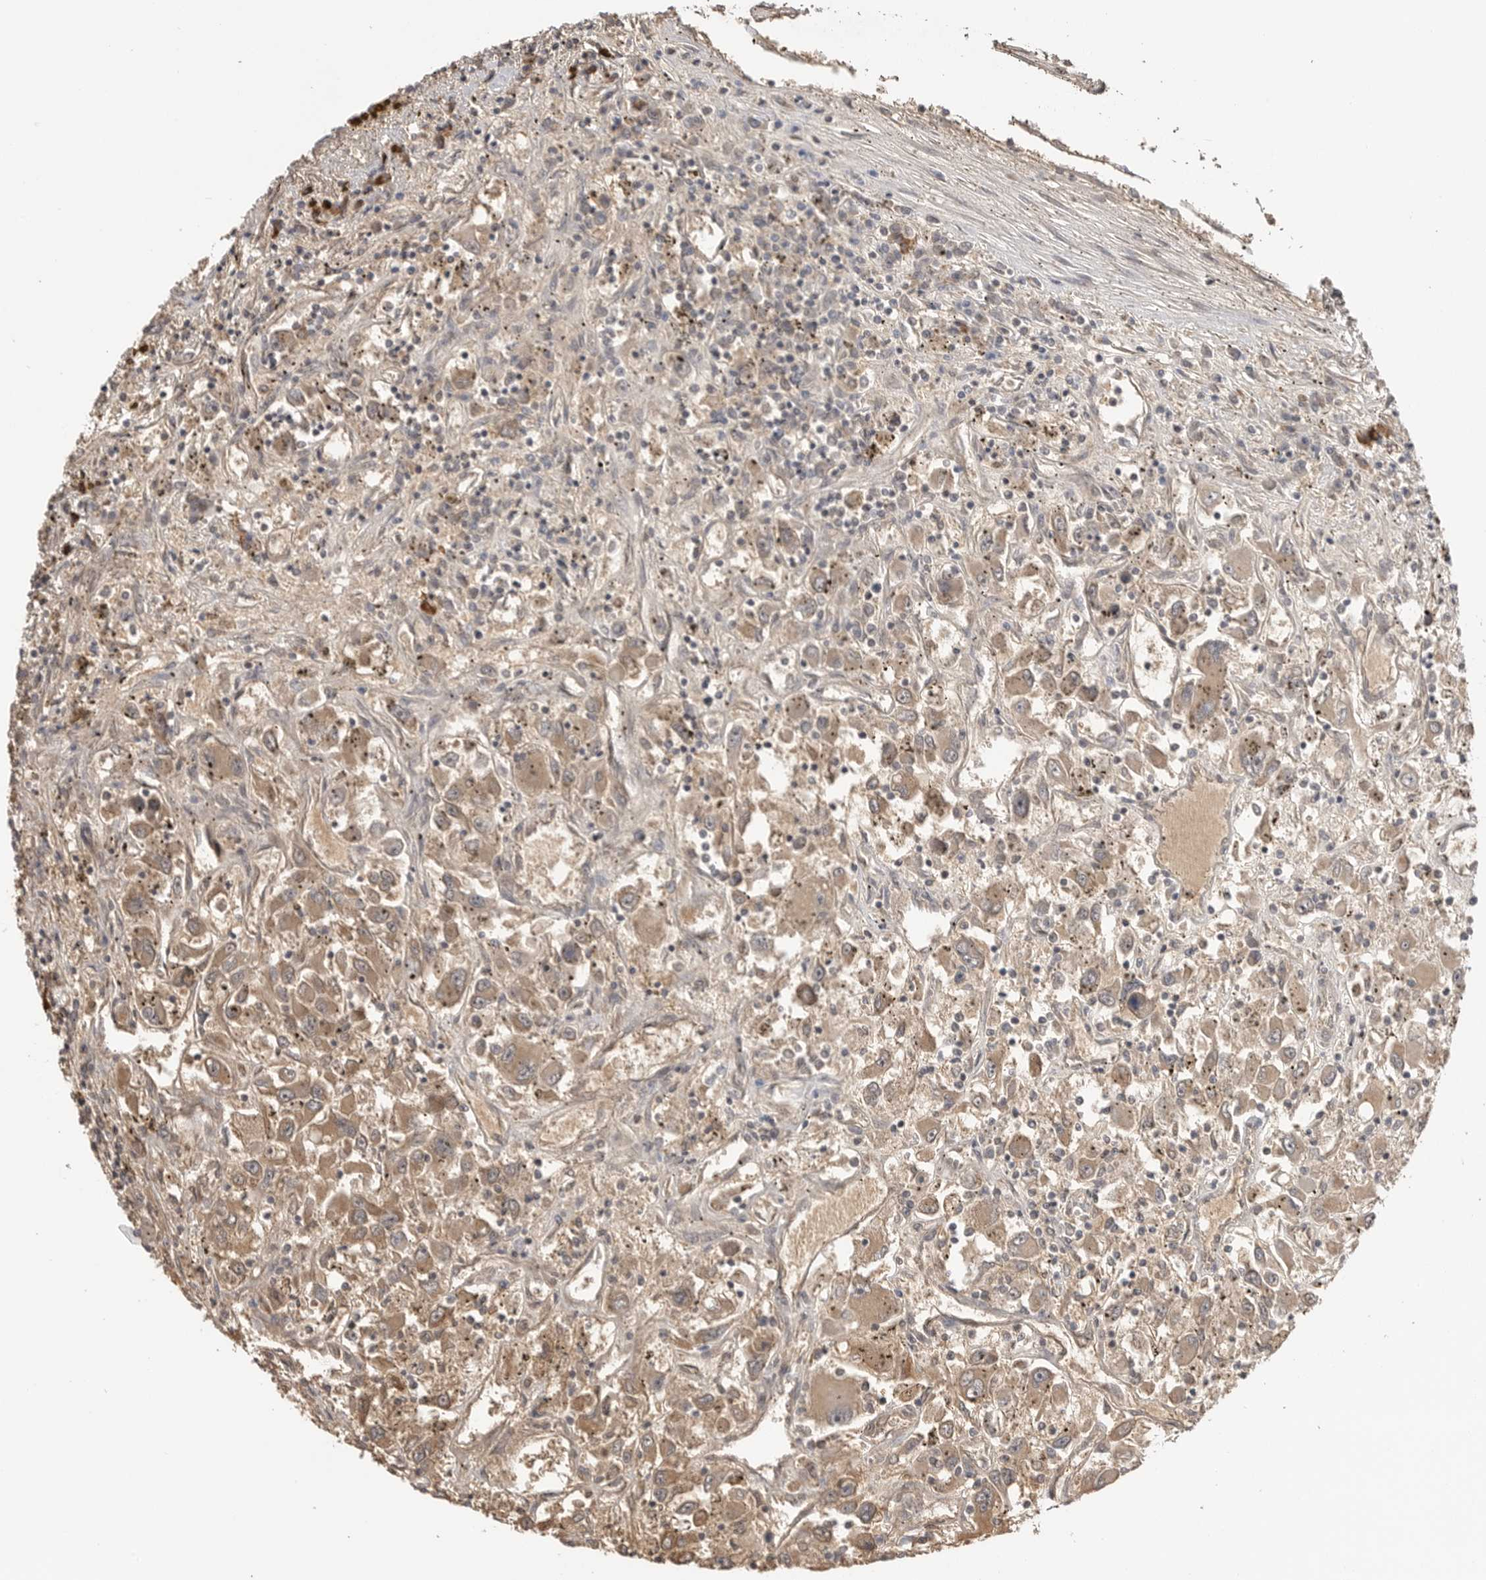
{"staining": {"intensity": "moderate", "quantity": ">75%", "location": "cytoplasmic/membranous"}, "tissue": "renal cancer", "cell_type": "Tumor cells", "image_type": "cancer", "snomed": [{"axis": "morphology", "description": "Adenocarcinoma, NOS"}, {"axis": "topography", "description": "Kidney"}], "caption": "Human renal cancer stained with a protein marker reveals moderate staining in tumor cells.", "gene": "ASPSCR1", "patient": {"sex": "female", "age": 52}}